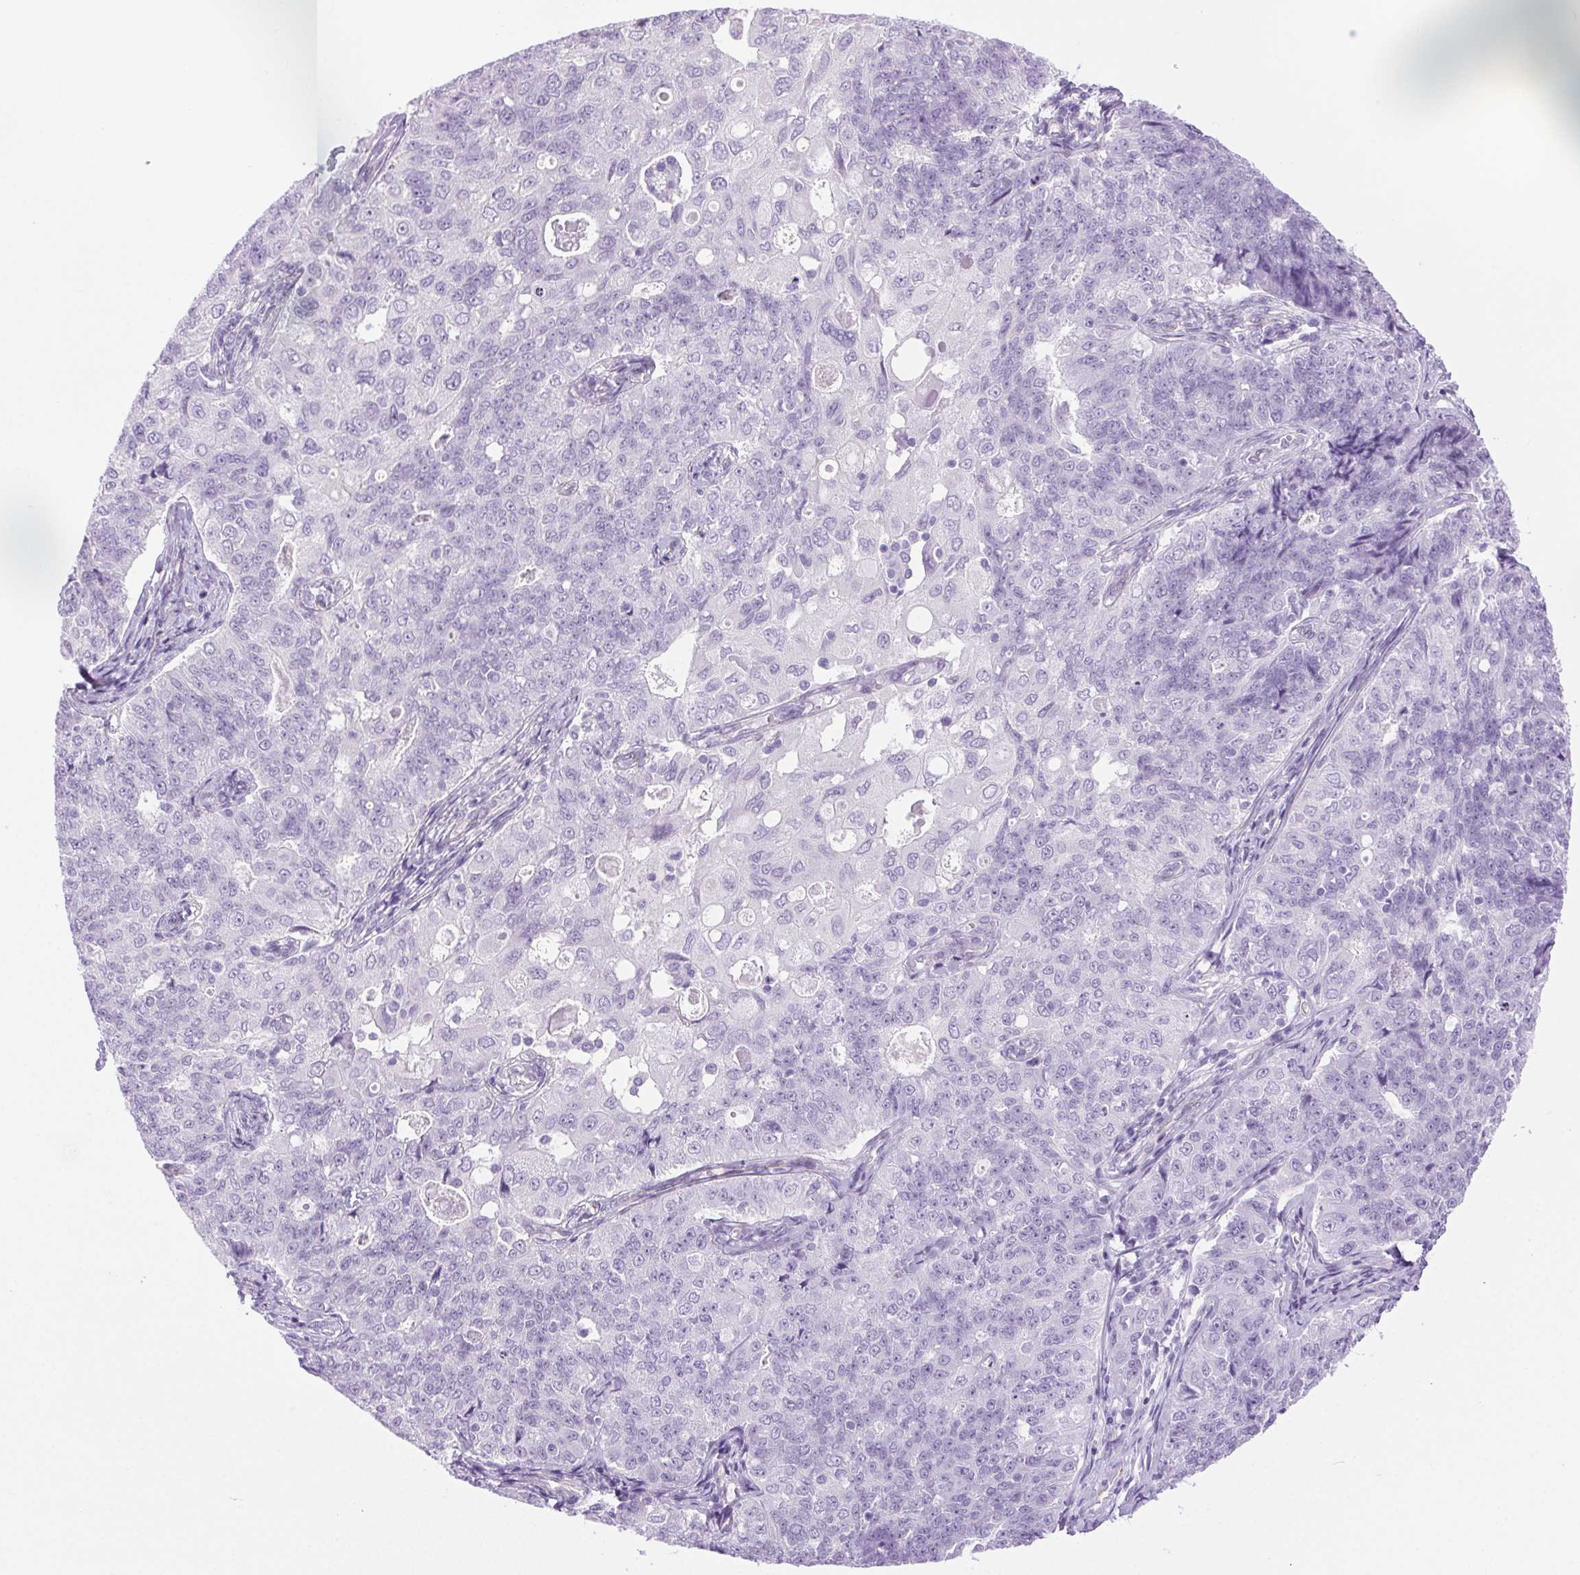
{"staining": {"intensity": "negative", "quantity": "none", "location": "none"}, "tissue": "endometrial cancer", "cell_type": "Tumor cells", "image_type": "cancer", "snomed": [{"axis": "morphology", "description": "Adenocarcinoma, NOS"}, {"axis": "topography", "description": "Endometrium"}], "caption": "Immunohistochemistry micrograph of human endometrial adenocarcinoma stained for a protein (brown), which displays no expression in tumor cells. Nuclei are stained in blue.", "gene": "SHCBP1L", "patient": {"sex": "female", "age": 43}}